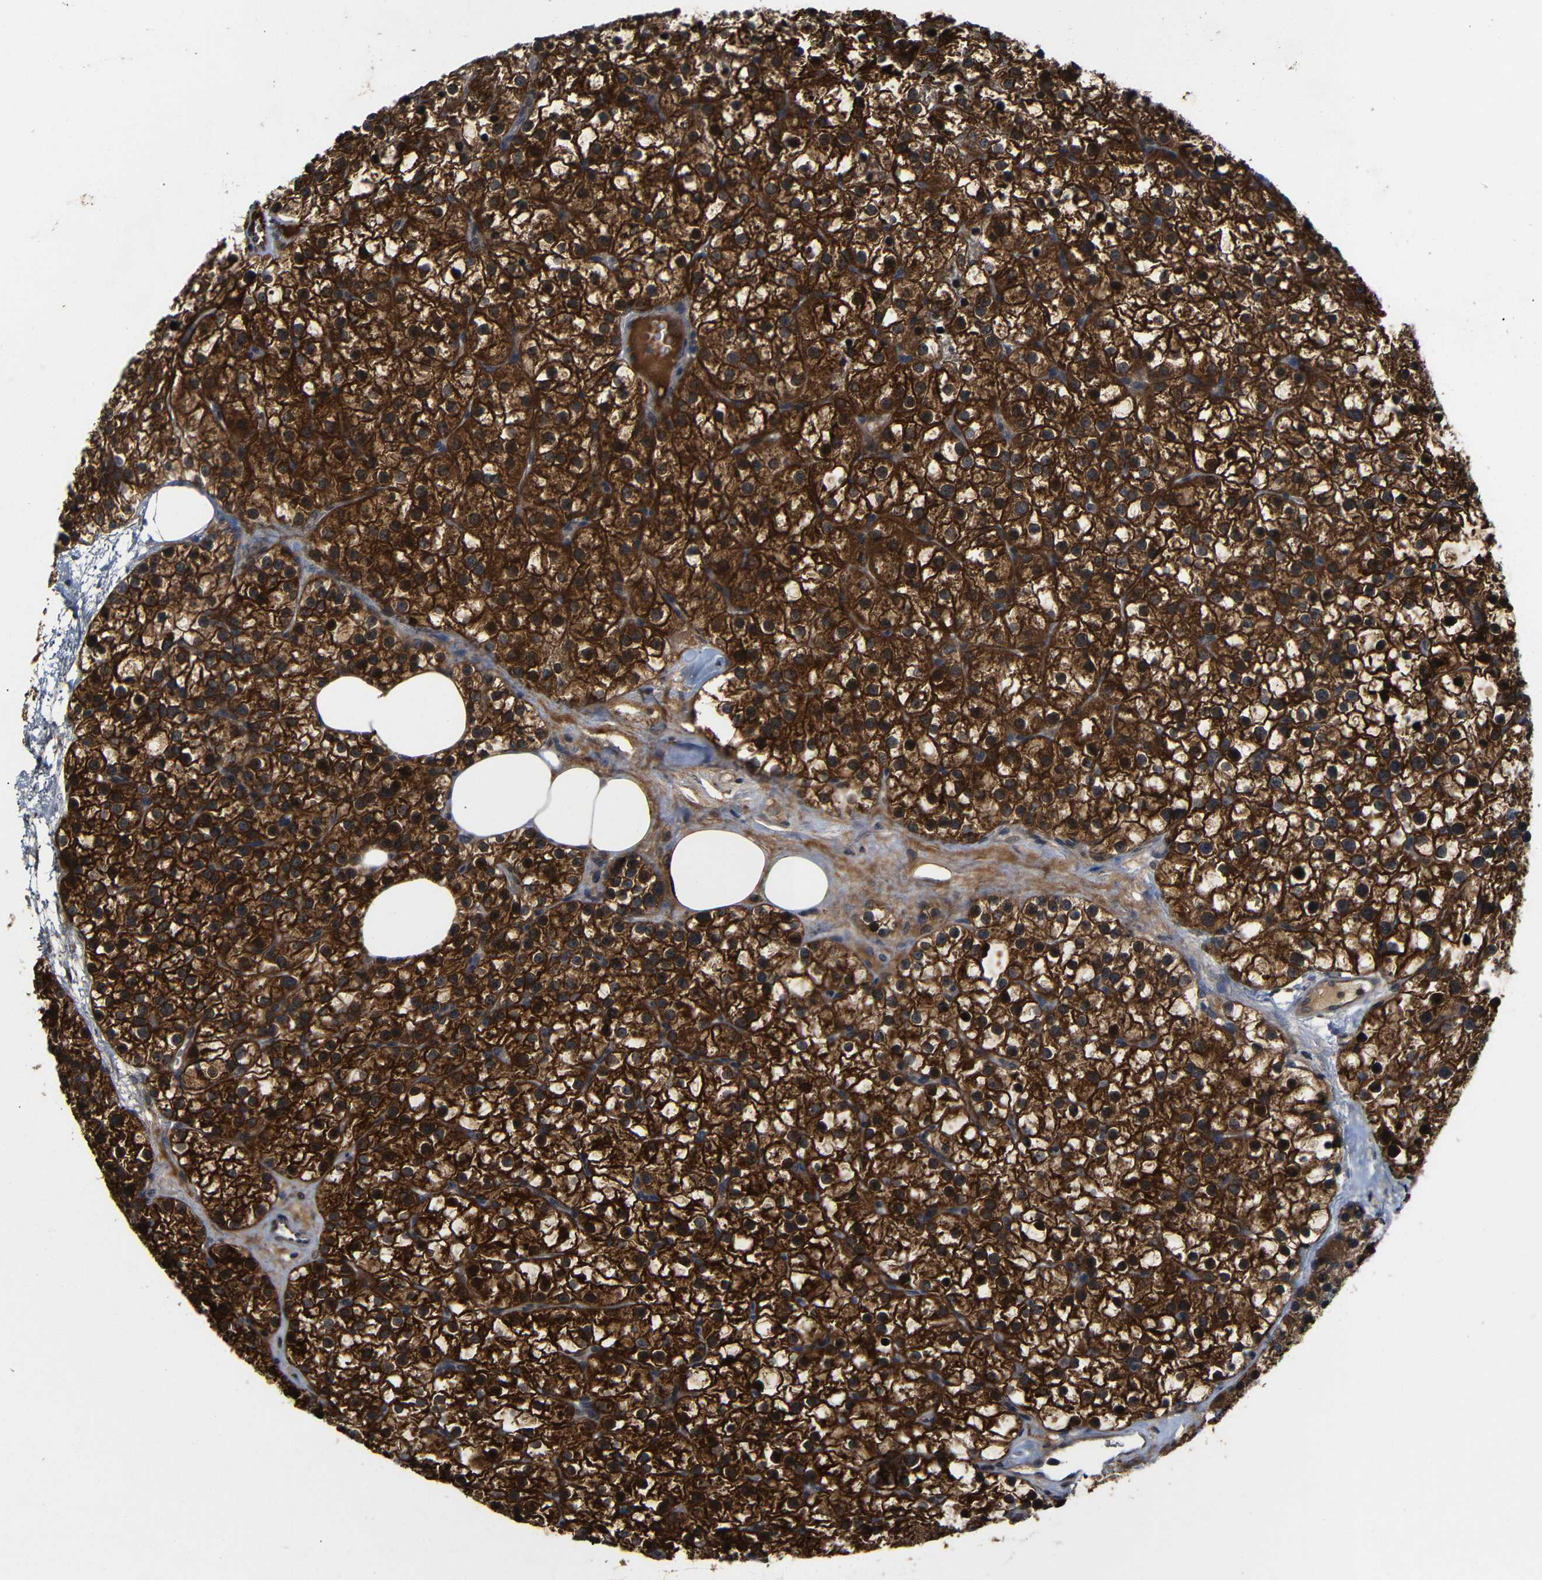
{"staining": {"intensity": "strong", "quantity": "25%-75%", "location": "cytoplasmic/membranous,nuclear"}, "tissue": "parathyroid gland", "cell_type": "Glandular cells", "image_type": "normal", "snomed": [{"axis": "morphology", "description": "Normal tissue, NOS"}, {"axis": "morphology", "description": "Adenoma, NOS"}, {"axis": "topography", "description": "Parathyroid gland"}], "caption": "Strong cytoplasmic/membranous,nuclear expression is identified in about 25%-75% of glandular cells in normal parathyroid gland.", "gene": "ATG12", "patient": {"sex": "female", "age": 70}}